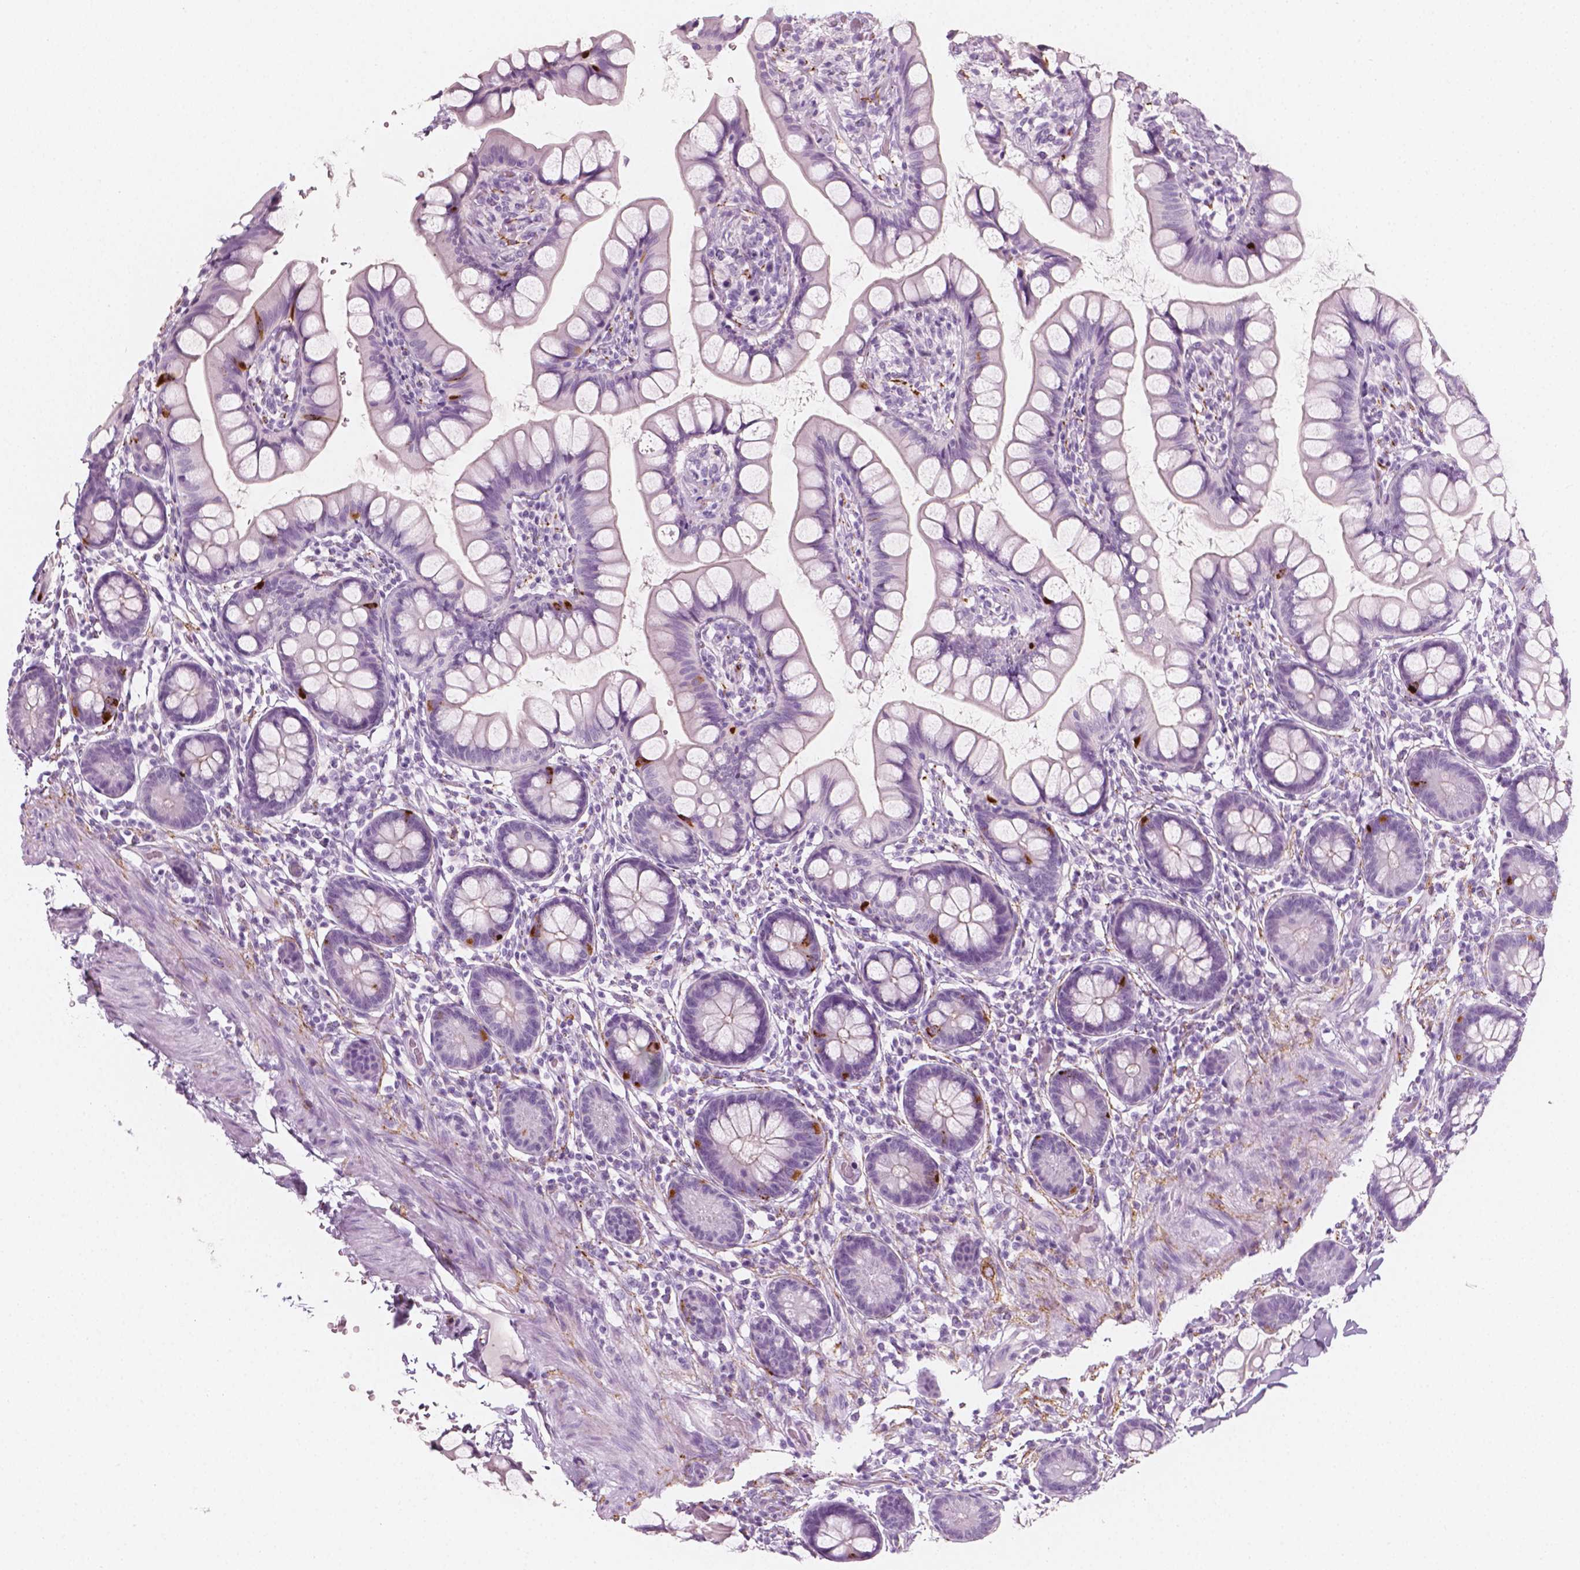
{"staining": {"intensity": "negative", "quantity": "none", "location": "none"}, "tissue": "small intestine", "cell_type": "Glandular cells", "image_type": "normal", "snomed": [{"axis": "morphology", "description": "Normal tissue, NOS"}, {"axis": "topography", "description": "Small intestine"}], "caption": "Immunohistochemistry (IHC) histopathology image of benign small intestine: small intestine stained with DAB reveals no significant protein positivity in glandular cells.", "gene": "SCG3", "patient": {"sex": "male", "age": 70}}